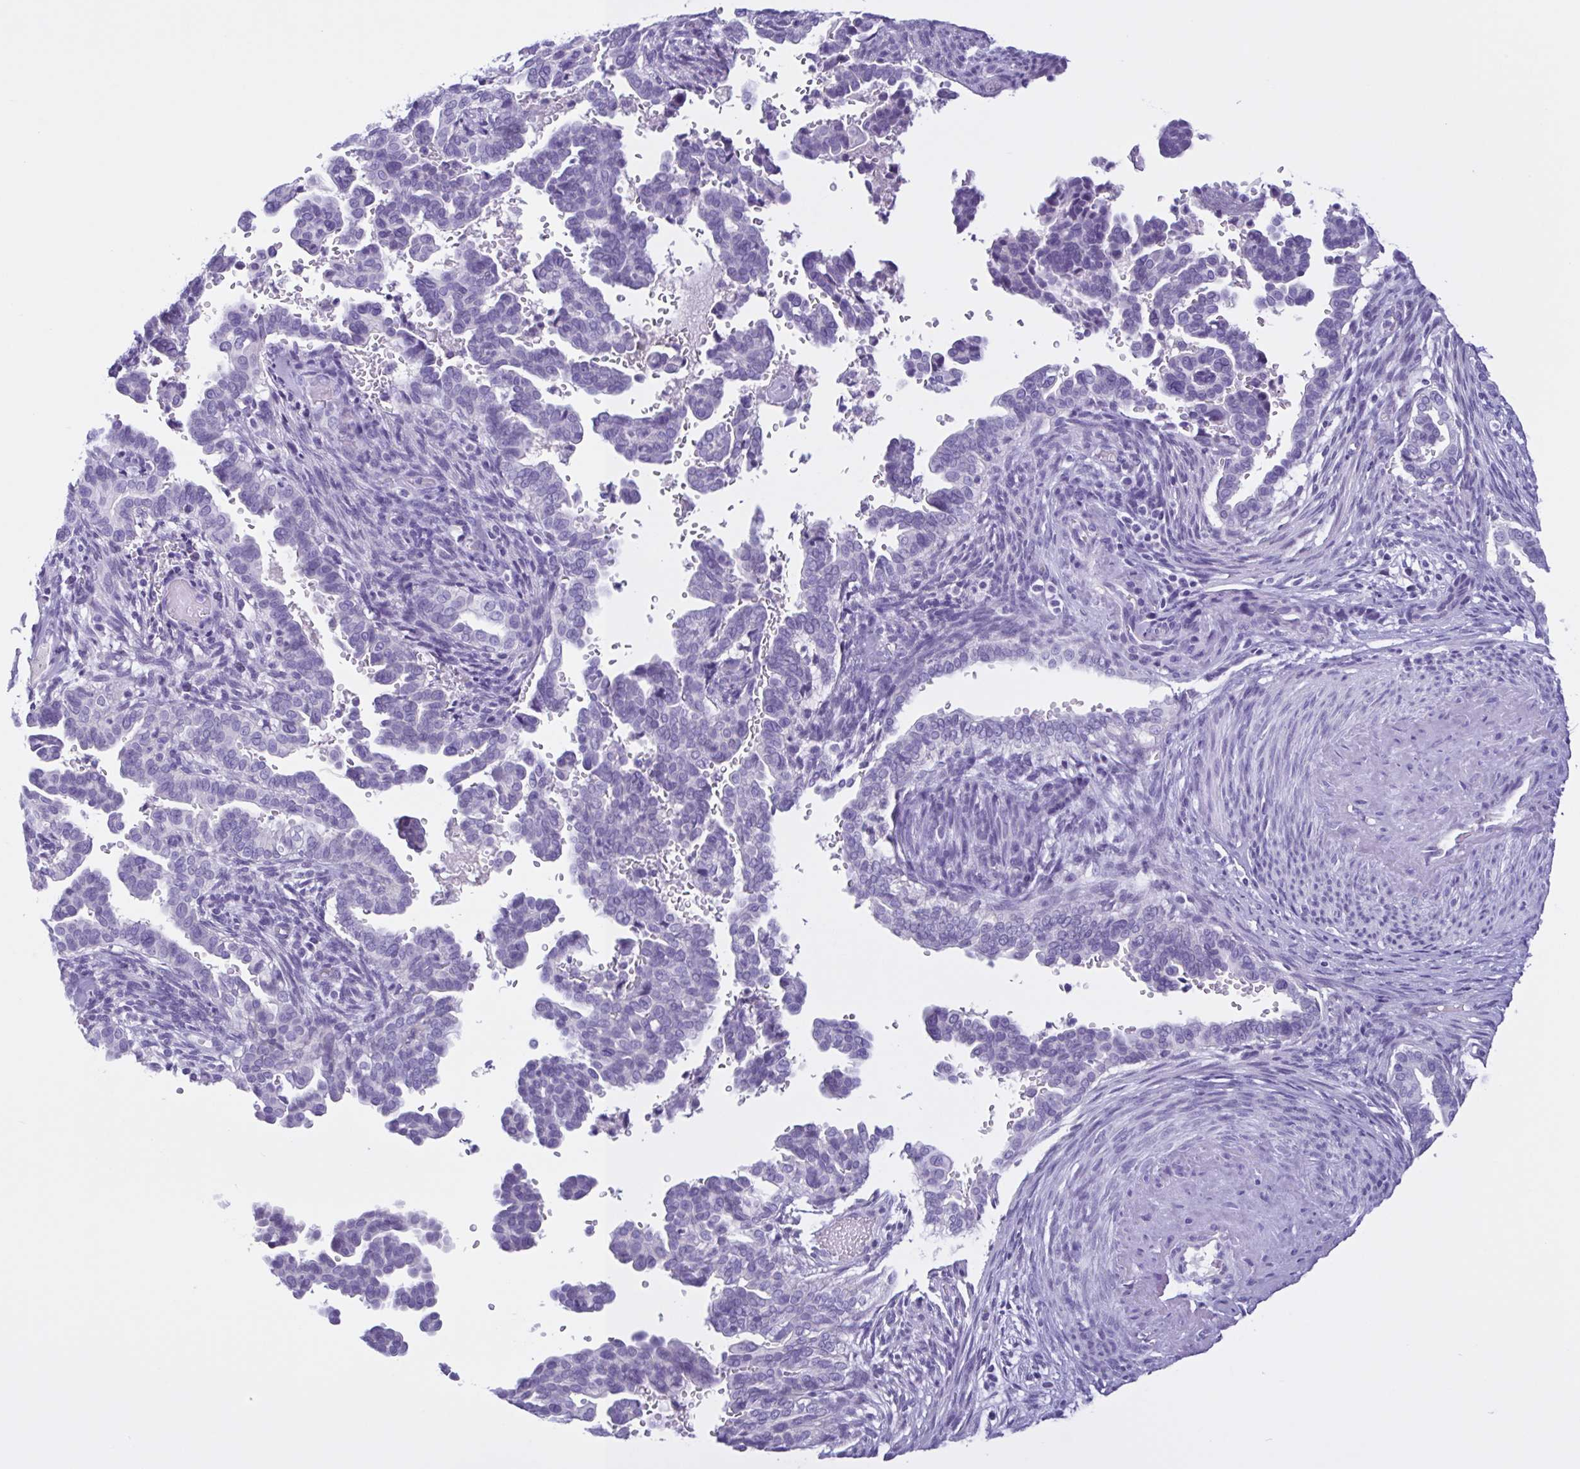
{"staining": {"intensity": "negative", "quantity": "none", "location": "none"}, "tissue": "cervical cancer", "cell_type": "Tumor cells", "image_type": "cancer", "snomed": [{"axis": "morphology", "description": "Adenocarcinoma, NOS"}, {"axis": "morphology", "description": "Adenocarcinoma, Low grade"}, {"axis": "topography", "description": "Cervix"}], "caption": "A high-resolution histopathology image shows immunohistochemistry (IHC) staining of adenocarcinoma (low-grade) (cervical), which shows no significant positivity in tumor cells.", "gene": "INAFM1", "patient": {"sex": "female", "age": 35}}